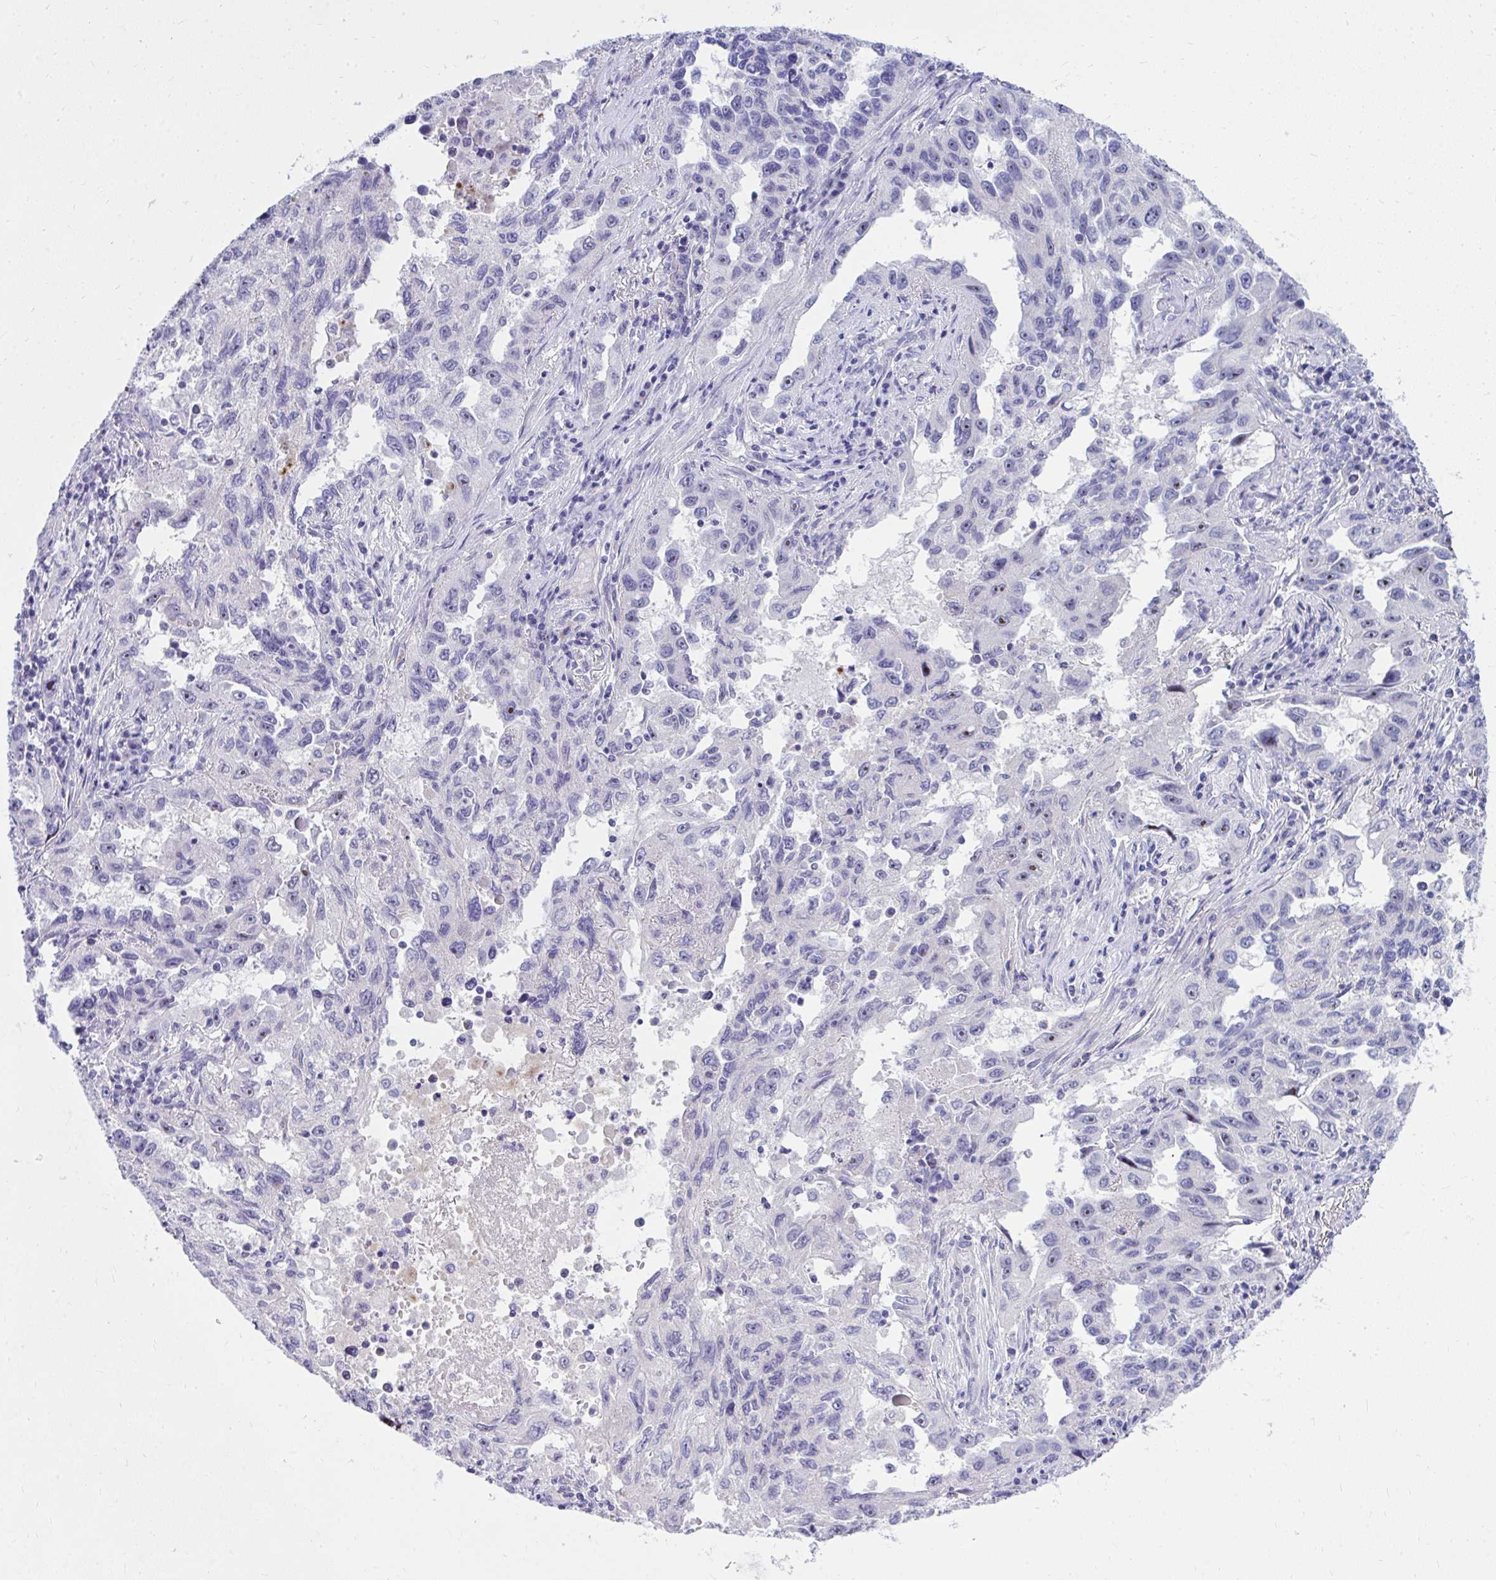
{"staining": {"intensity": "negative", "quantity": "none", "location": "none"}, "tissue": "lung cancer", "cell_type": "Tumor cells", "image_type": "cancer", "snomed": [{"axis": "morphology", "description": "Adenocarcinoma, NOS"}, {"axis": "topography", "description": "Lung"}], "caption": "Immunohistochemistry (IHC) micrograph of human lung adenocarcinoma stained for a protein (brown), which displays no positivity in tumor cells.", "gene": "LRRC36", "patient": {"sex": "female", "age": 73}}